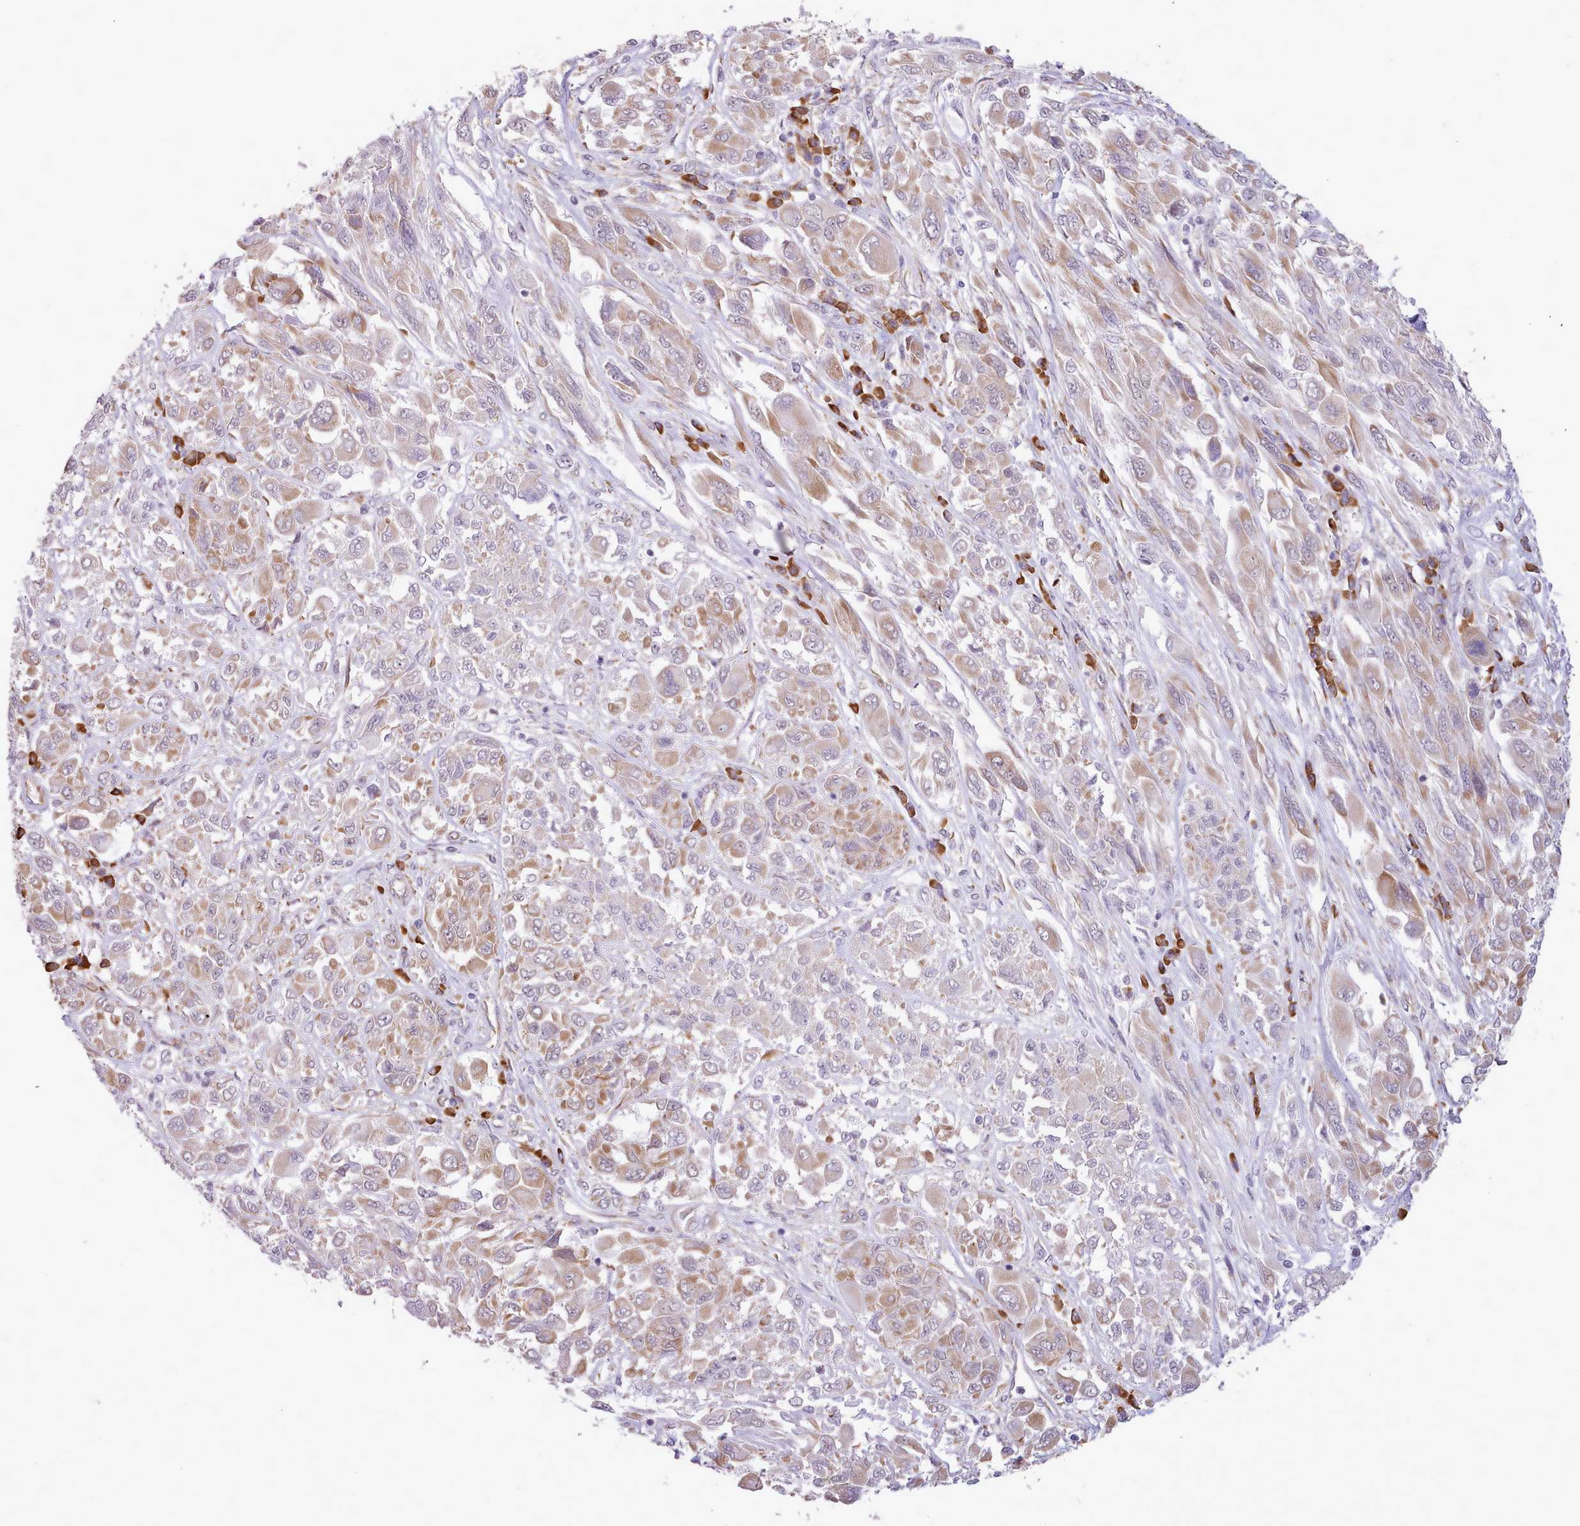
{"staining": {"intensity": "moderate", "quantity": "25%-75%", "location": "cytoplasmic/membranous"}, "tissue": "melanoma", "cell_type": "Tumor cells", "image_type": "cancer", "snomed": [{"axis": "morphology", "description": "Malignant melanoma, NOS"}, {"axis": "topography", "description": "Skin"}], "caption": "Brown immunohistochemical staining in human melanoma reveals moderate cytoplasmic/membranous staining in approximately 25%-75% of tumor cells.", "gene": "SEC61B", "patient": {"sex": "female", "age": 91}}